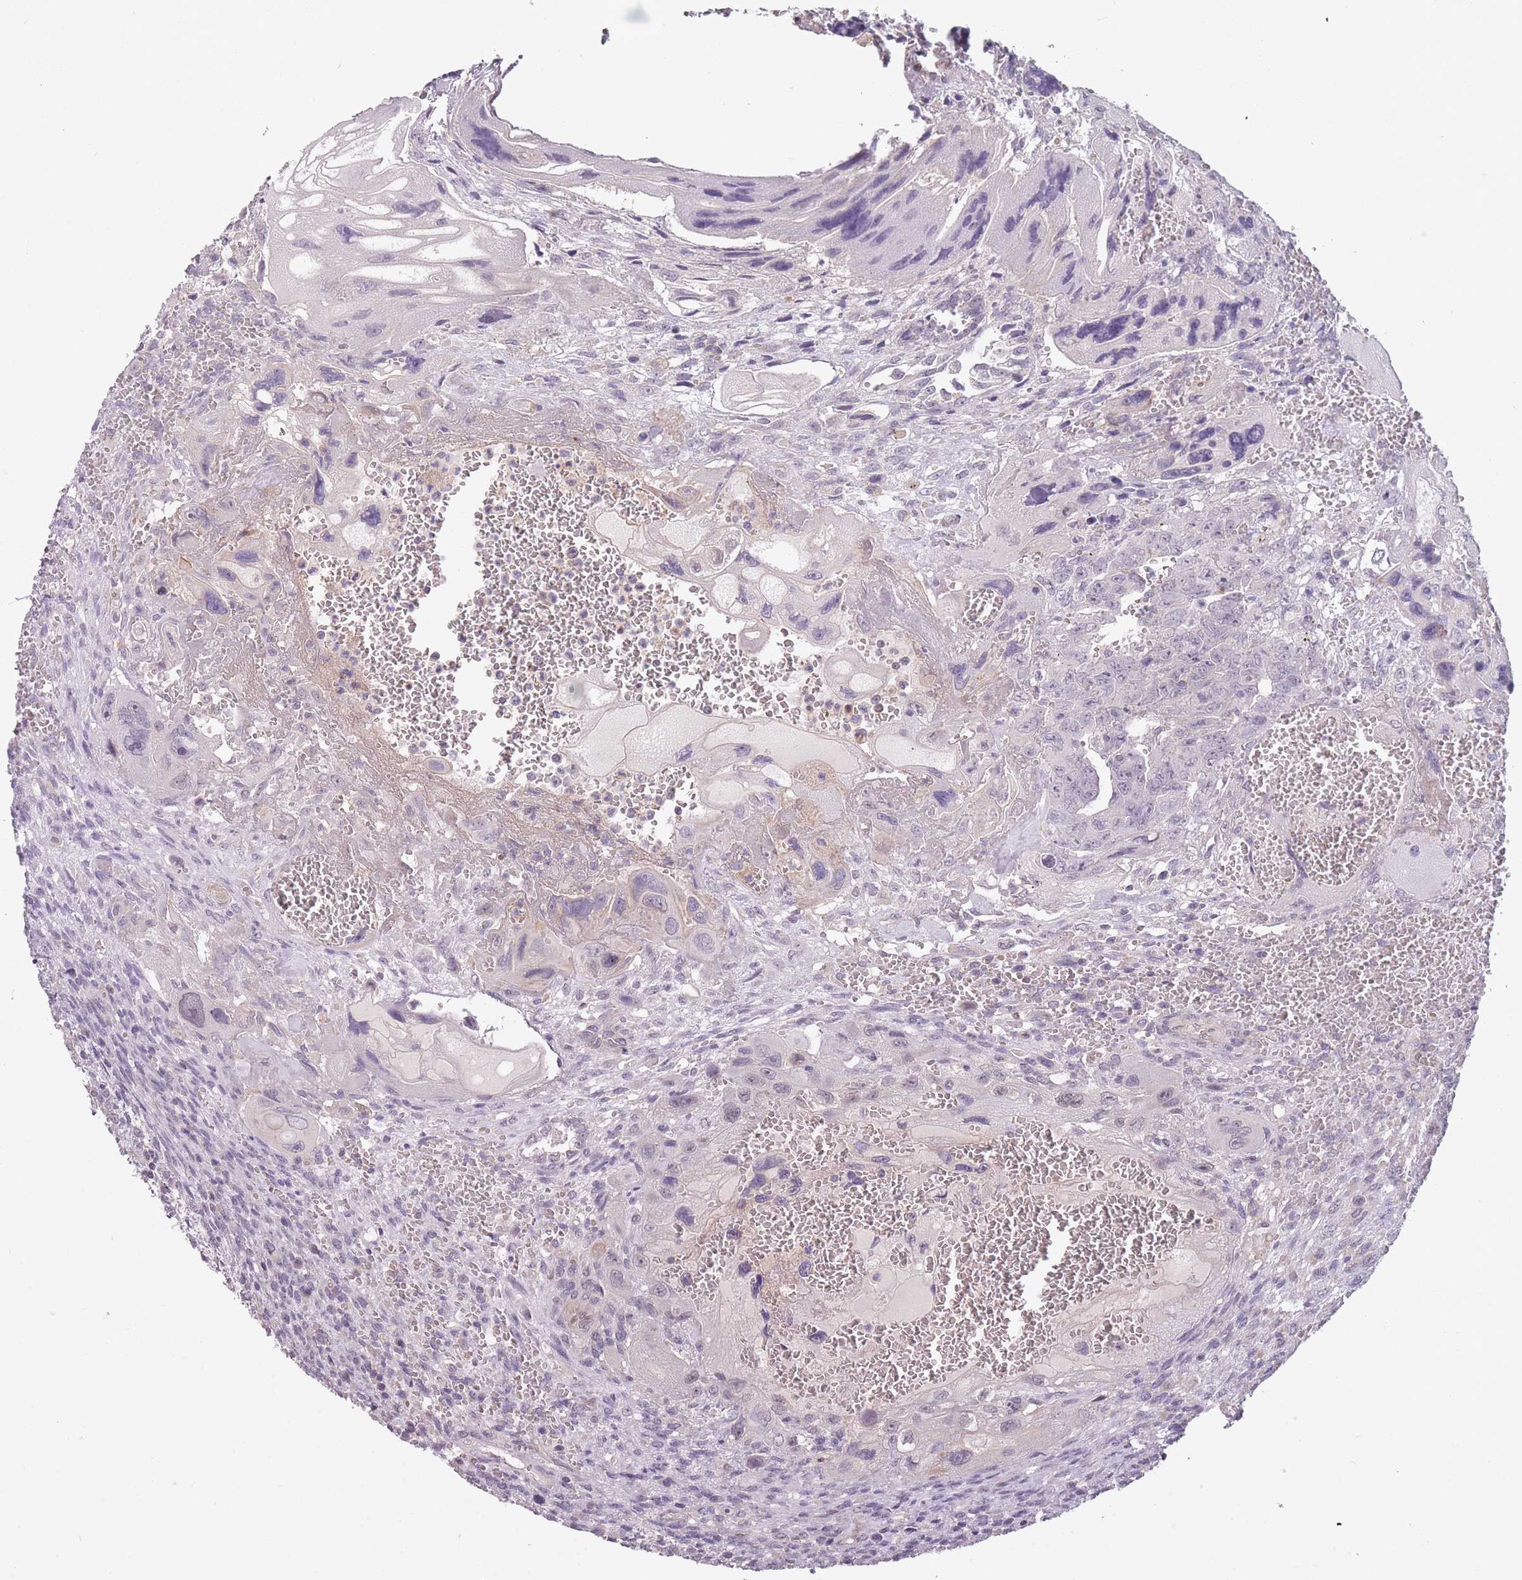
{"staining": {"intensity": "negative", "quantity": "none", "location": "none"}, "tissue": "testis cancer", "cell_type": "Tumor cells", "image_type": "cancer", "snomed": [{"axis": "morphology", "description": "Carcinoma, Embryonal, NOS"}, {"axis": "topography", "description": "Testis"}], "caption": "High power microscopy histopathology image of an immunohistochemistry histopathology image of testis cancer, revealing no significant positivity in tumor cells.", "gene": "TET3", "patient": {"sex": "male", "age": 28}}